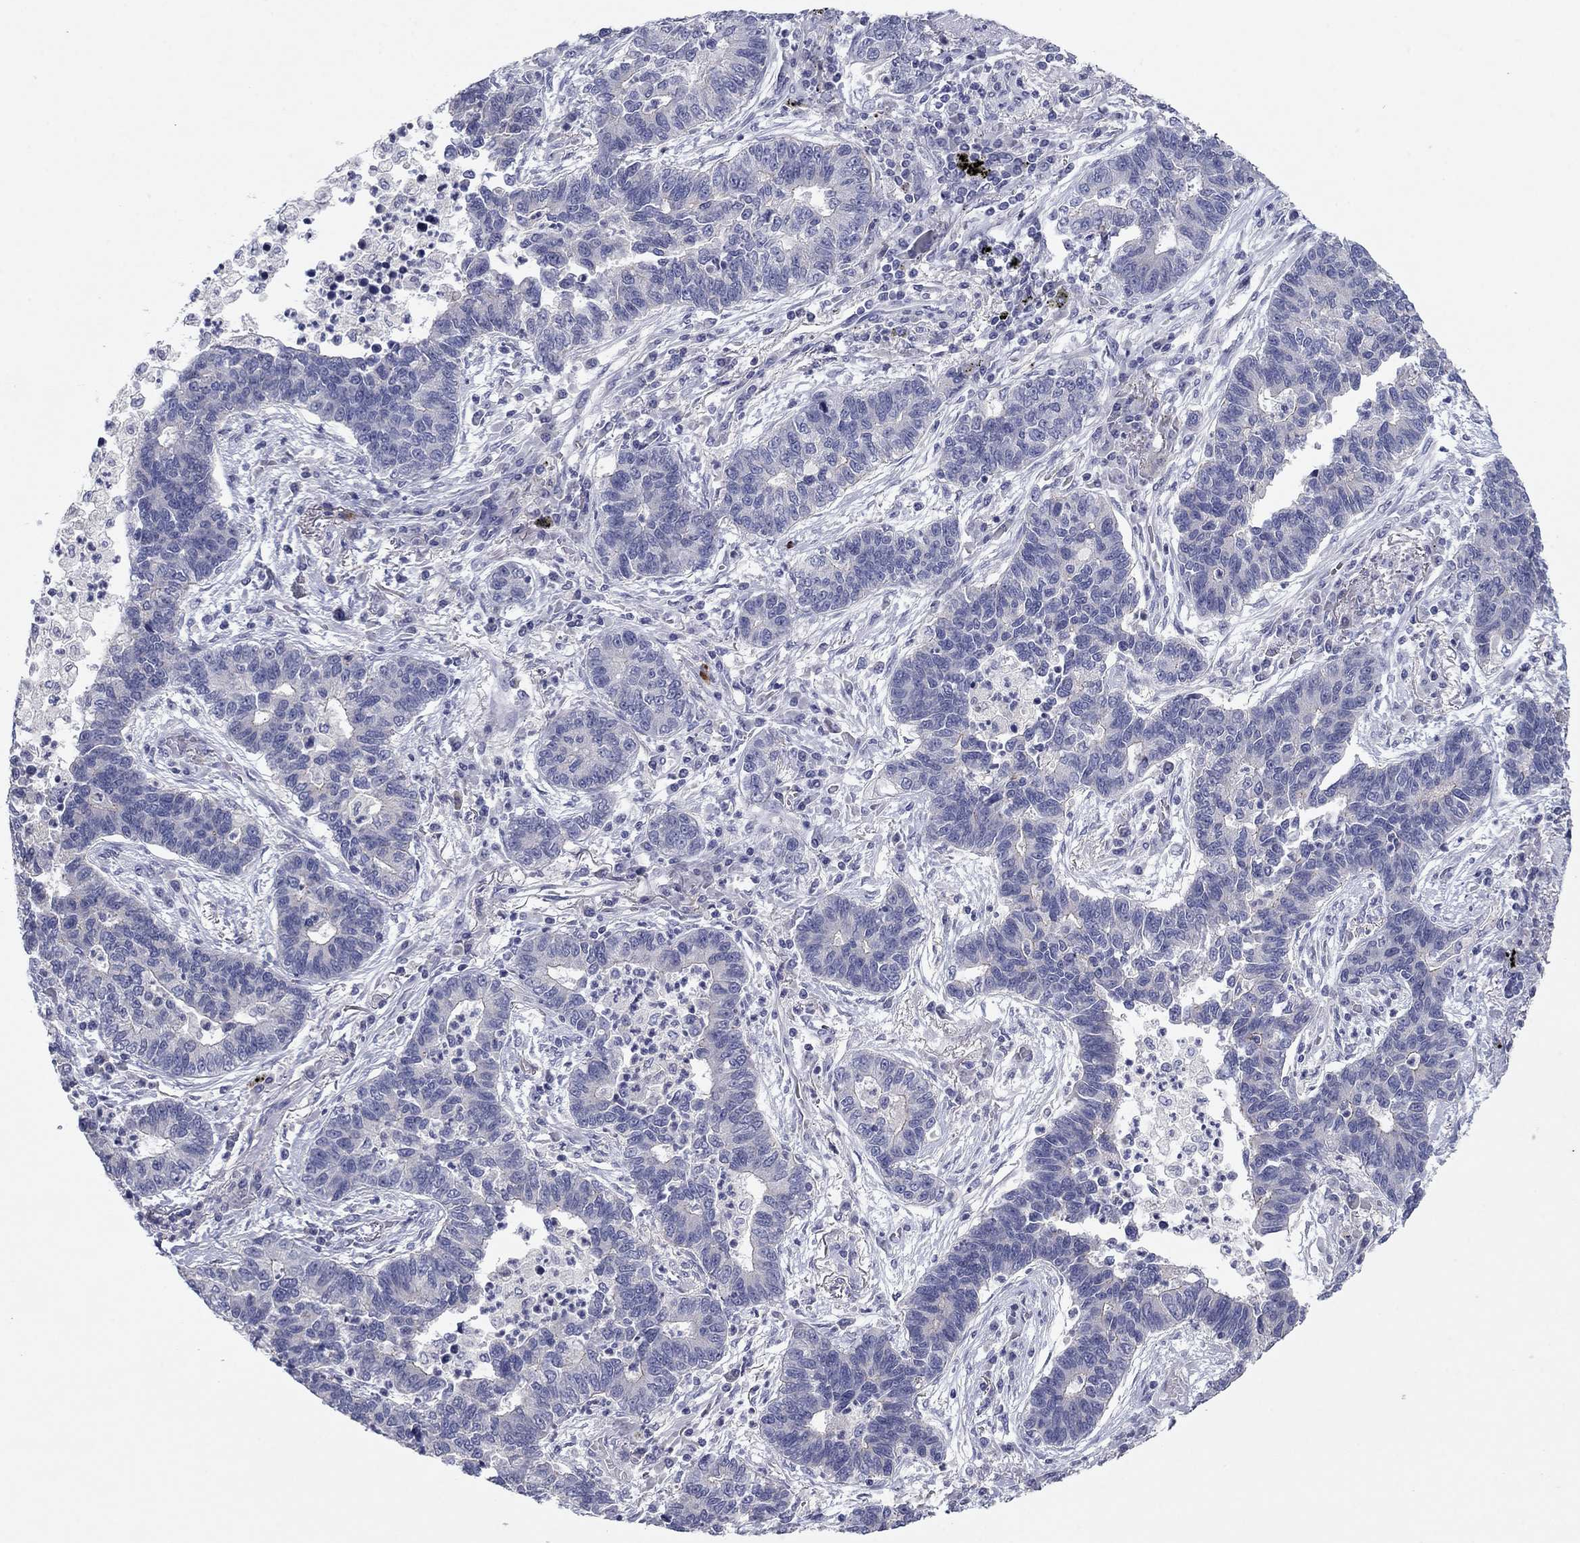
{"staining": {"intensity": "negative", "quantity": "none", "location": "none"}, "tissue": "lung cancer", "cell_type": "Tumor cells", "image_type": "cancer", "snomed": [{"axis": "morphology", "description": "Adenocarcinoma, NOS"}, {"axis": "topography", "description": "Lung"}], "caption": "High magnification brightfield microscopy of lung cancer stained with DAB (brown) and counterstained with hematoxylin (blue): tumor cells show no significant staining.", "gene": "CNTNAP4", "patient": {"sex": "female", "age": 57}}